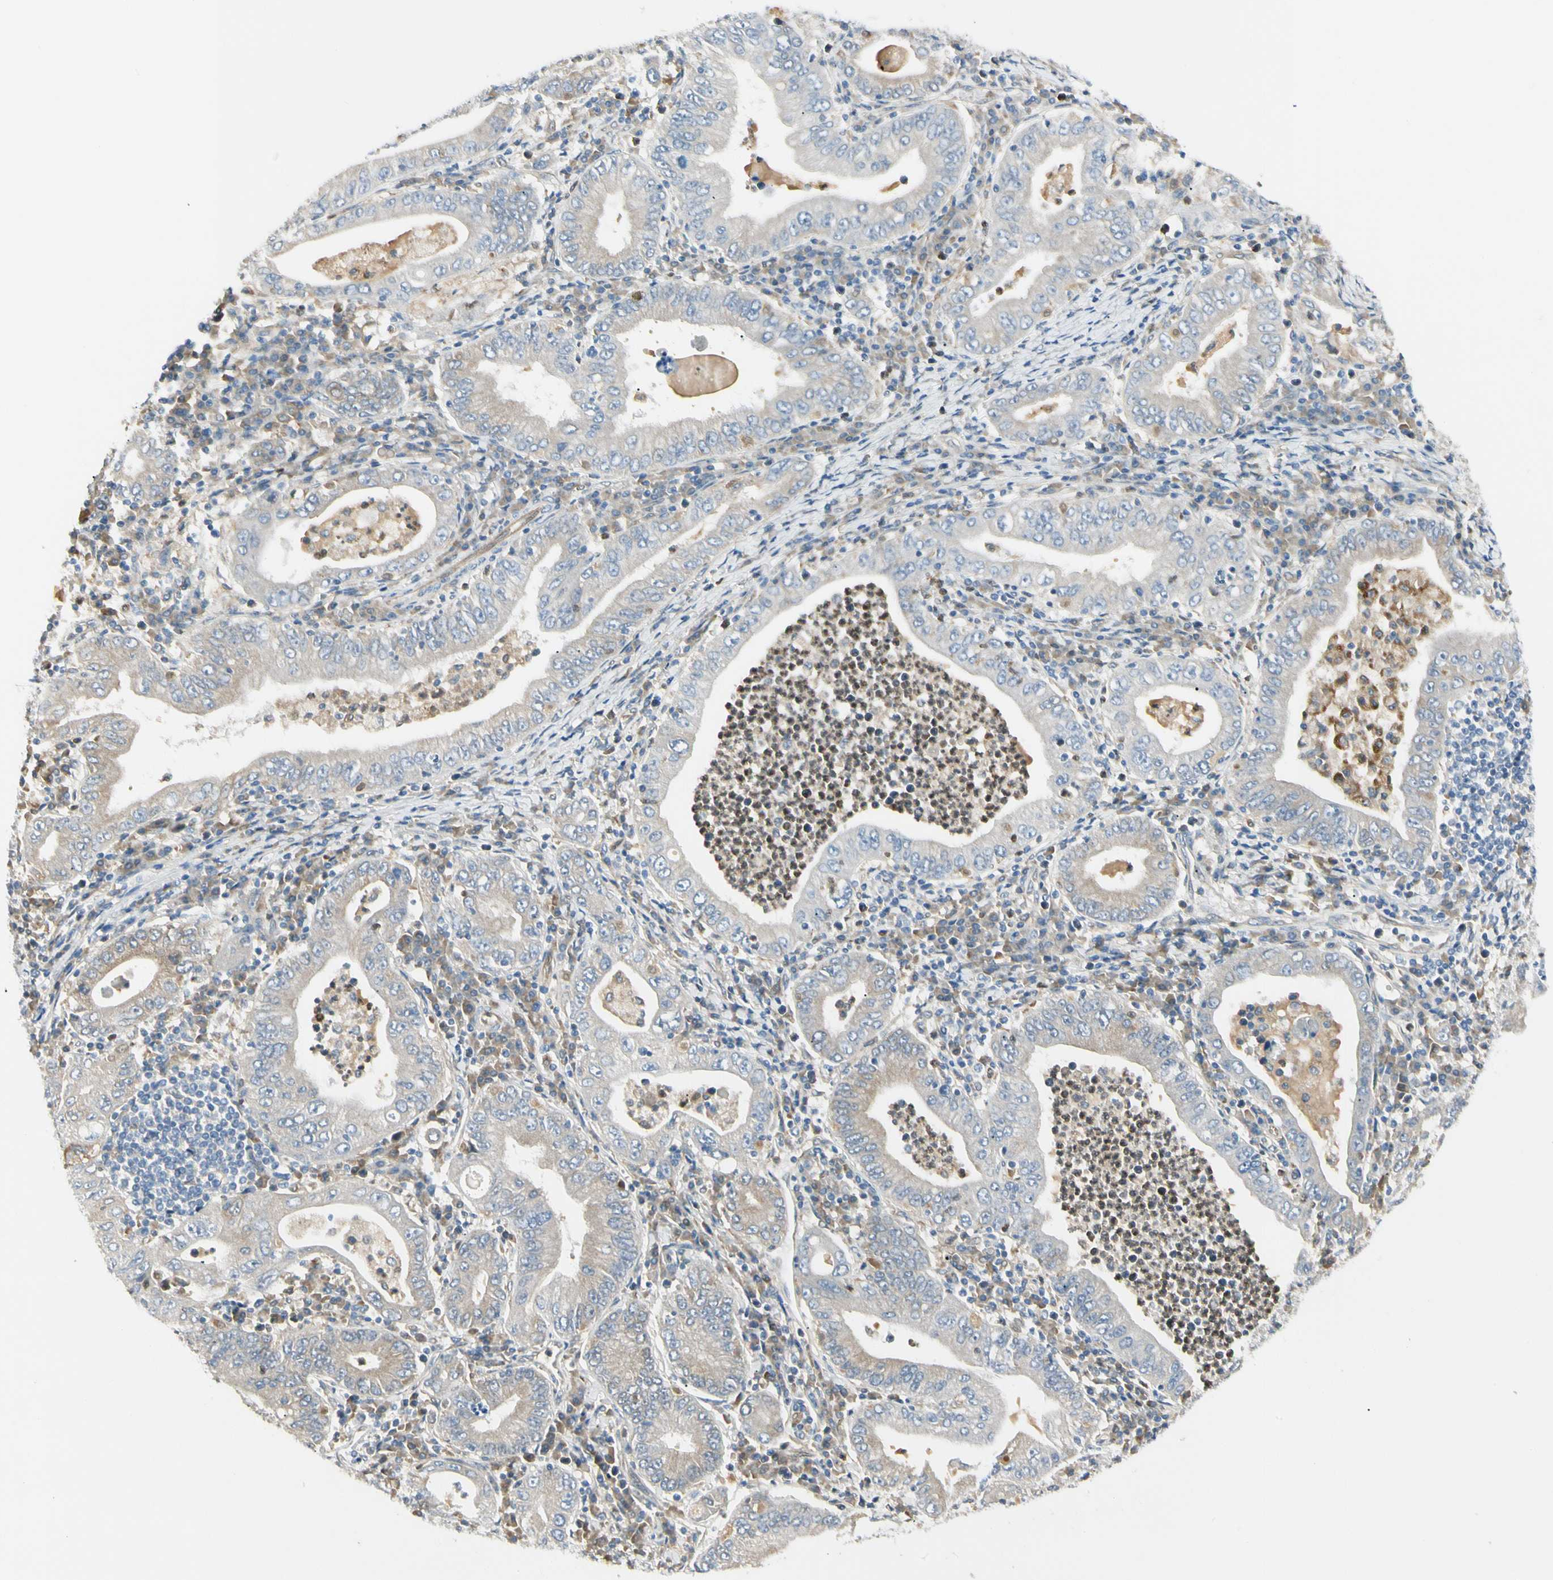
{"staining": {"intensity": "weak", "quantity": "<25%", "location": "cytoplasmic/membranous"}, "tissue": "stomach cancer", "cell_type": "Tumor cells", "image_type": "cancer", "snomed": [{"axis": "morphology", "description": "Normal tissue, NOS"}, {"axis": "morphology", "description": "Adenocarcinoma, NOS"}, {"axis": "topography", "description": "Esophagus"}, {"axis": "topography", "description": "Stomach, upper"}, {"axis": "topography", "description": "Peripheral nerve tissue"}], "caption": "High power microscopy micrograph of an immunohistochemistry (IHC) micrograph of stomach cancer, revealing no significant positivity in tumor cells.", "gene": "LPCAT2", "patient": {"sex": "male", "age": 62}}